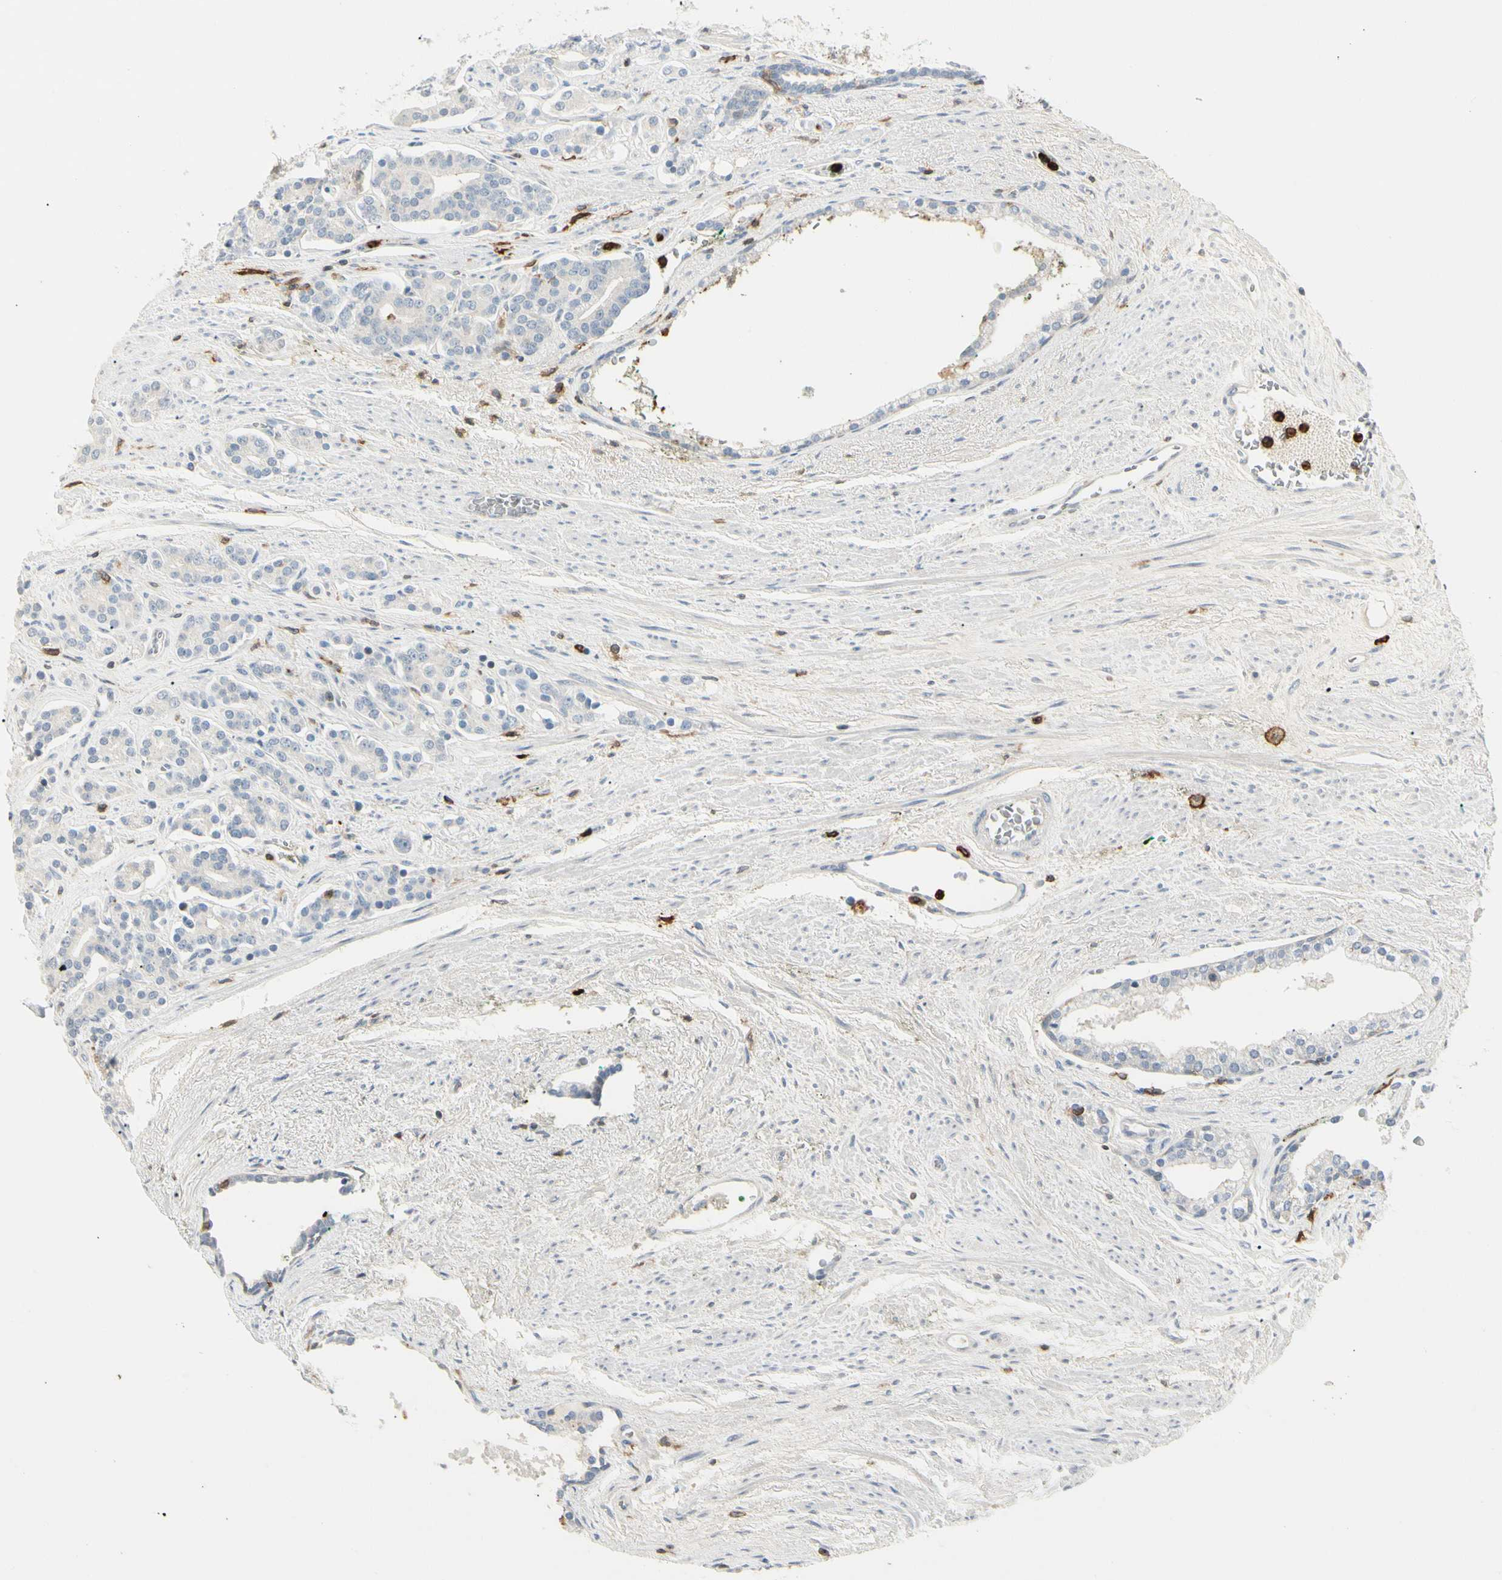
{"staining": {"intensity": "negative", "quantity": "none", "location": "none"}, "tissue": "prostate cancer", "cell_type": "Tumor cells", "image_type": "cancer", "snomed": [{"axis": "morphology", "description": "Adenocarcinoma, Low grade"}, {"axis": "topography", "description": "Prostate"}], "caption": "Tumor cells show no significant protein expression in low-grade adenocarcinoma (prostate).", "gene": "ITGB2", "patient": {"sex": "male", "age": 63}}